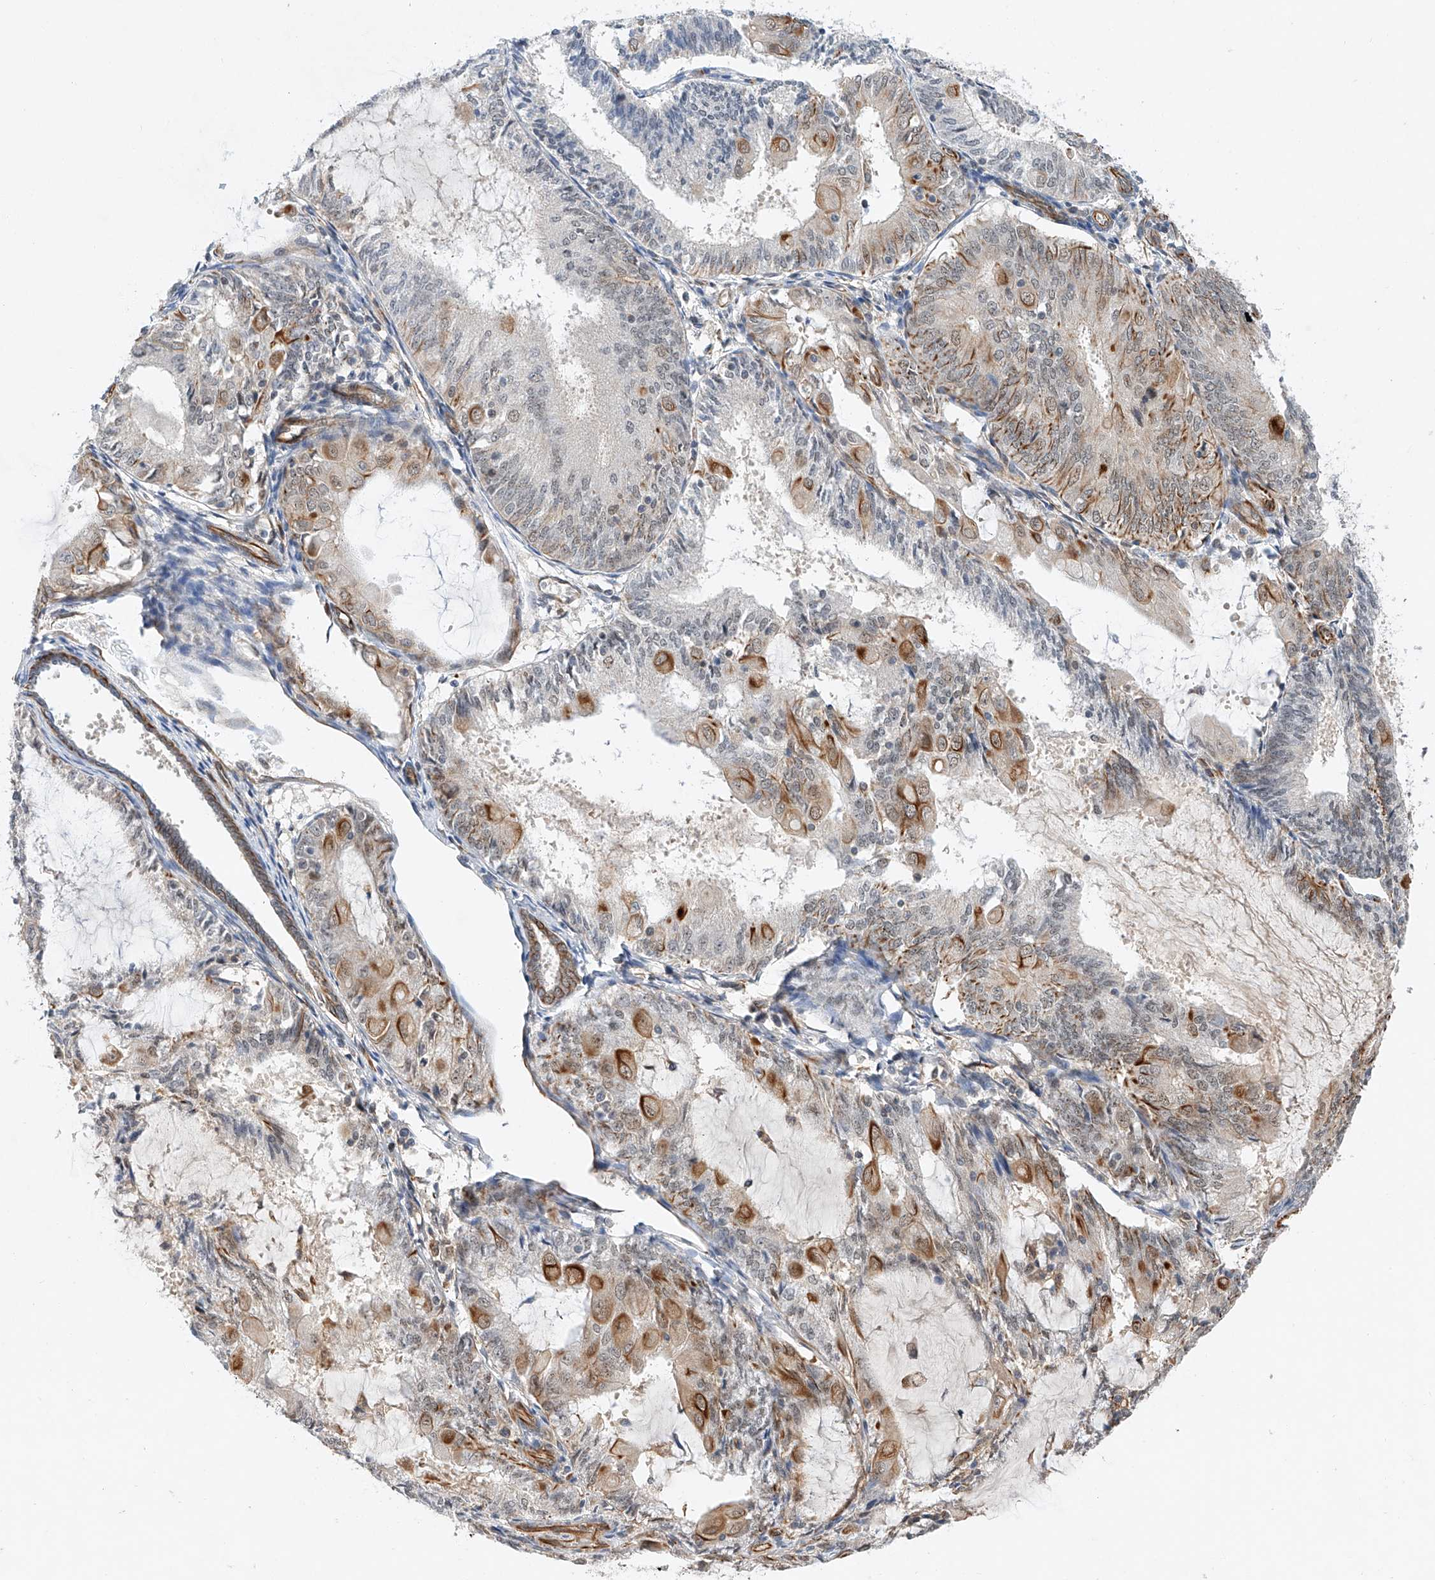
{"staining": {"intensity": "moderate", "quantity": "<25%", "location": "cytoplasmic/membranous,nuclear"}, "tissue": "endometrial cancer", "cell_type": "Tumor cells", "image_type": "cancer", "snomed": [{"axis": "morphology", "description": "Adenocarcinoma, NOS"}, {"axis": "topography", "description": "Endometrium"}], "caption": "IHC micrograph of neoplastic tissue: human endometrial cancer (adenocarcinoma) stained using immunohistochemistry reveals low levels of moderate protein expression localized specifically in the cytoplasmic/membranous and nuclear of tumor cells, appearing as a cytoplasmic/membranous and nuclear brown color.", "gene": "AMD1", "patient": {"sex": "female", "age": 81}}